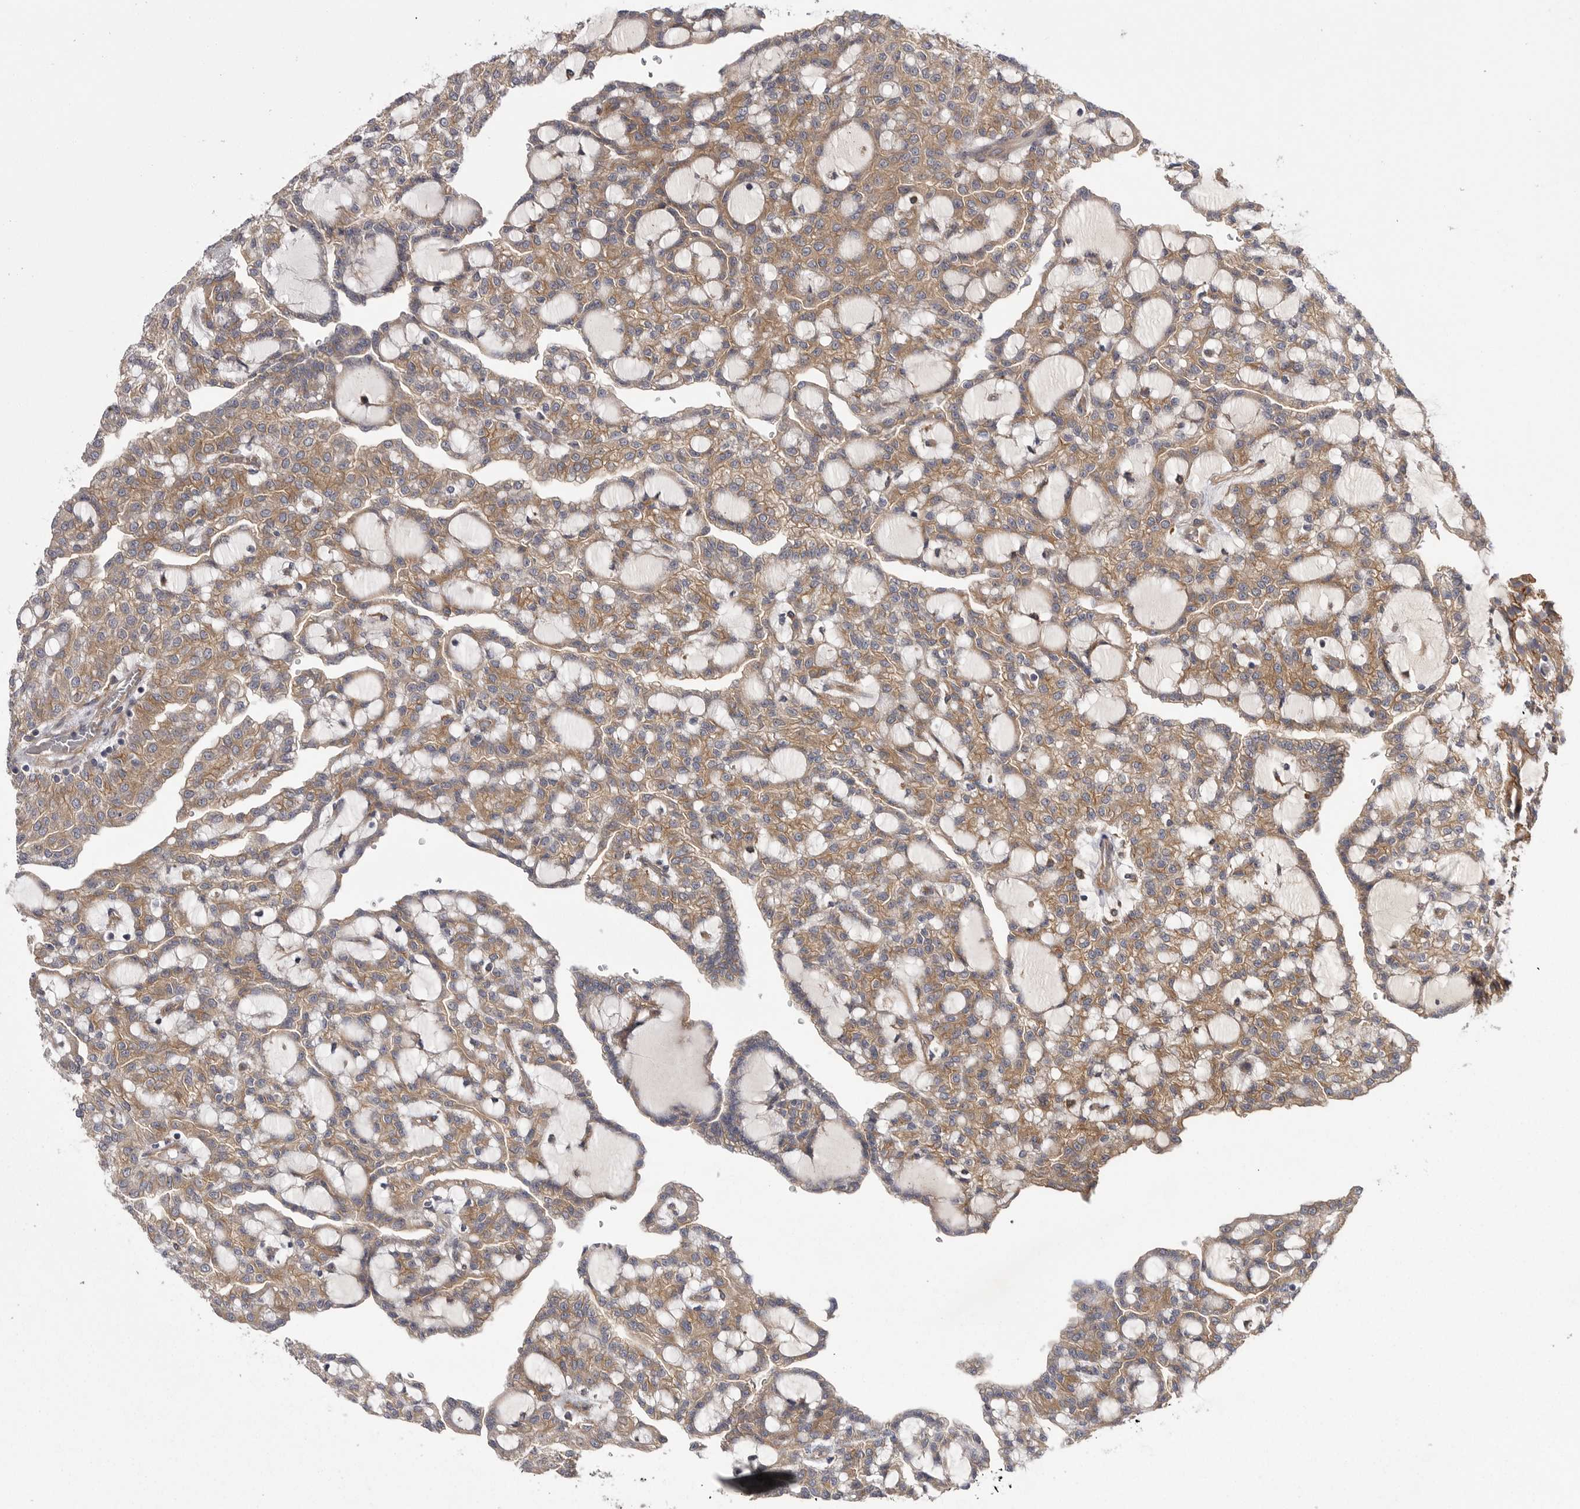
{"staining": {"intensity": "moderate", "quantity": ">75%", "location": "cytoplasmic/membranous"}, "tissue": "renal cancer", "cell_type": "Tumor cells", "image_type": "cancer", "snomed": [{"axis": "morphology", "description": "Adenocarcinoma, NOS"}, {"axis": "topography", "description": "Kidney"}], "caption": "Immunohistochemical staining of human renal adenocarcinoma shows moderate cytoplasmic/membranous protein expression in approximately >75% of tumor cells.", "gene": "OSBPL9", "patient": {"sex": "male", "age": 63}}